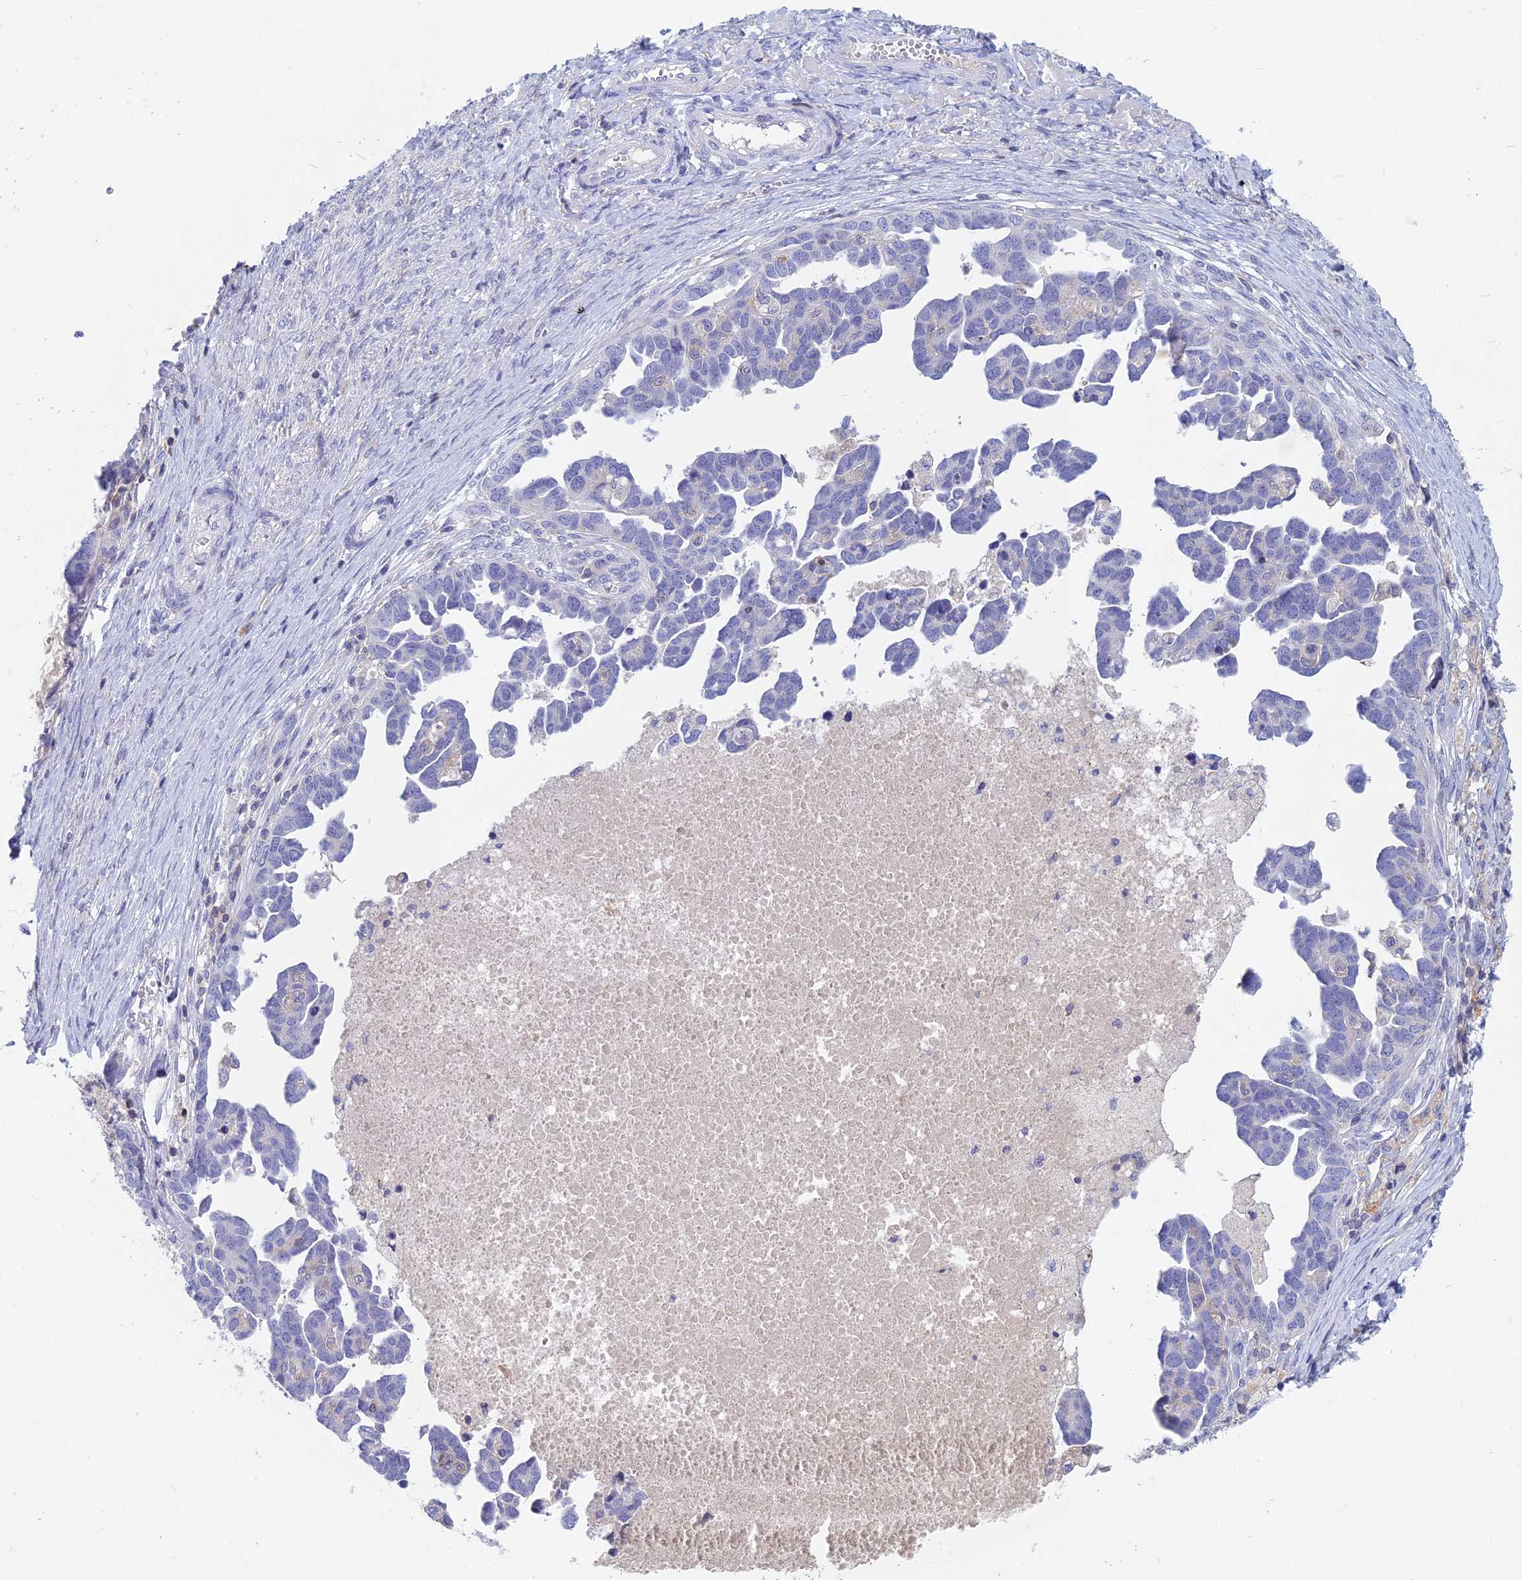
{"staining": {"intensity": "negative", "quantity": "none", "location": "none"}, "tissue": "ovarian cancer", "cell_type": "Tumor cells", "image_type": "cancer", "snomed": [{"axis": "morphology", "description": "Cystadenocarcinoma, serous, NOS"}, {"axis": "topography", "description": "Ovary"}], "caption": "The image exhibits no significant expression in tumor cells of ovarian cancer.", "gene": "ACP7", "patient": {"sex": "female", "age": 54}}